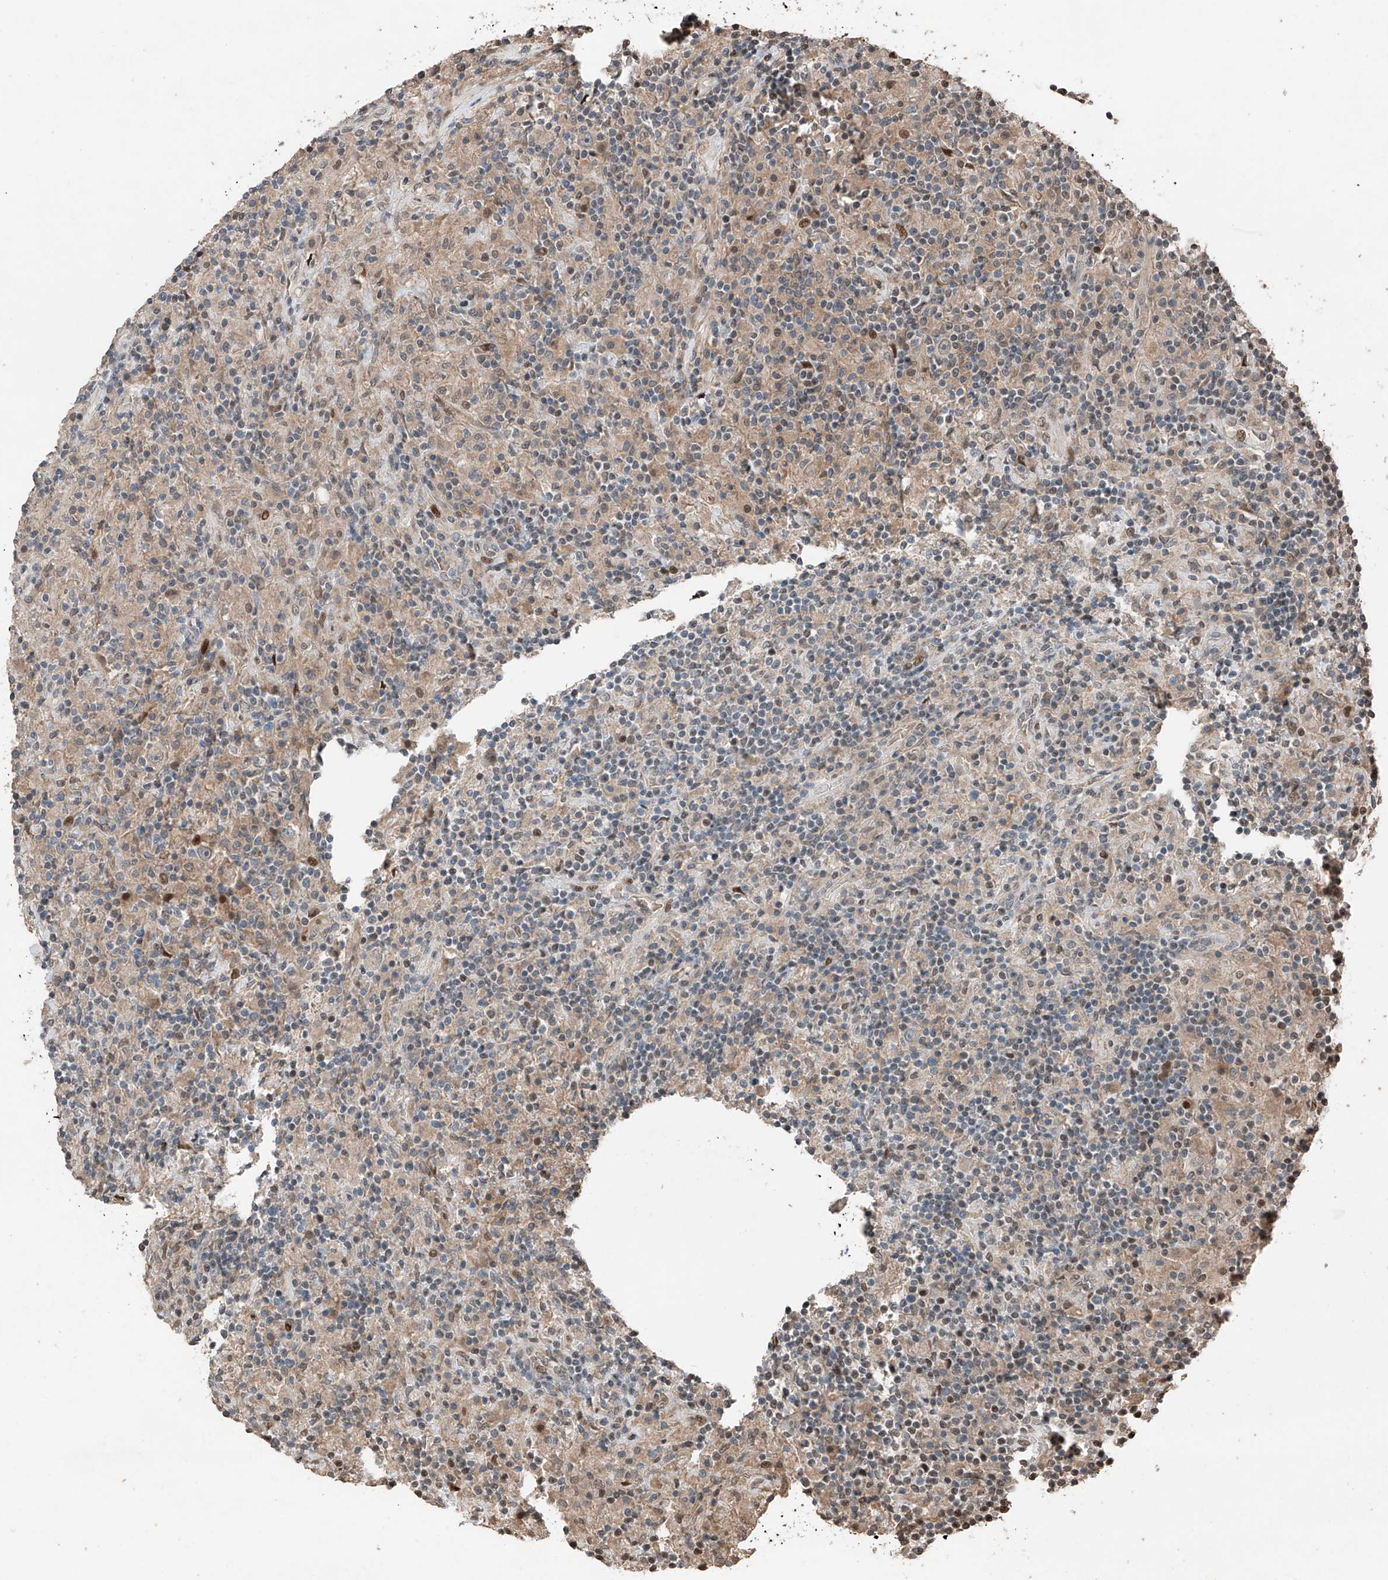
{"staining": {"intensity": "negative", "quantity": "none", "location": "none"}, "tissue": "lymphoma", "cell_type": "Tumor cells", "image_type": "cancer", "snomed": [{"axis": "morphology", "description": "Hodgkin's disease, NOS"}, {"axis": "topography", "description": "Lymph node"}], "caption": "The image exhibits no staining of tumor cells in Hodgkin's disease. (DAB IHC visualized using brightfield microscopy, high magnification).", "gene": "RMND1", "patient": {"sex": "male", "age": 70}}